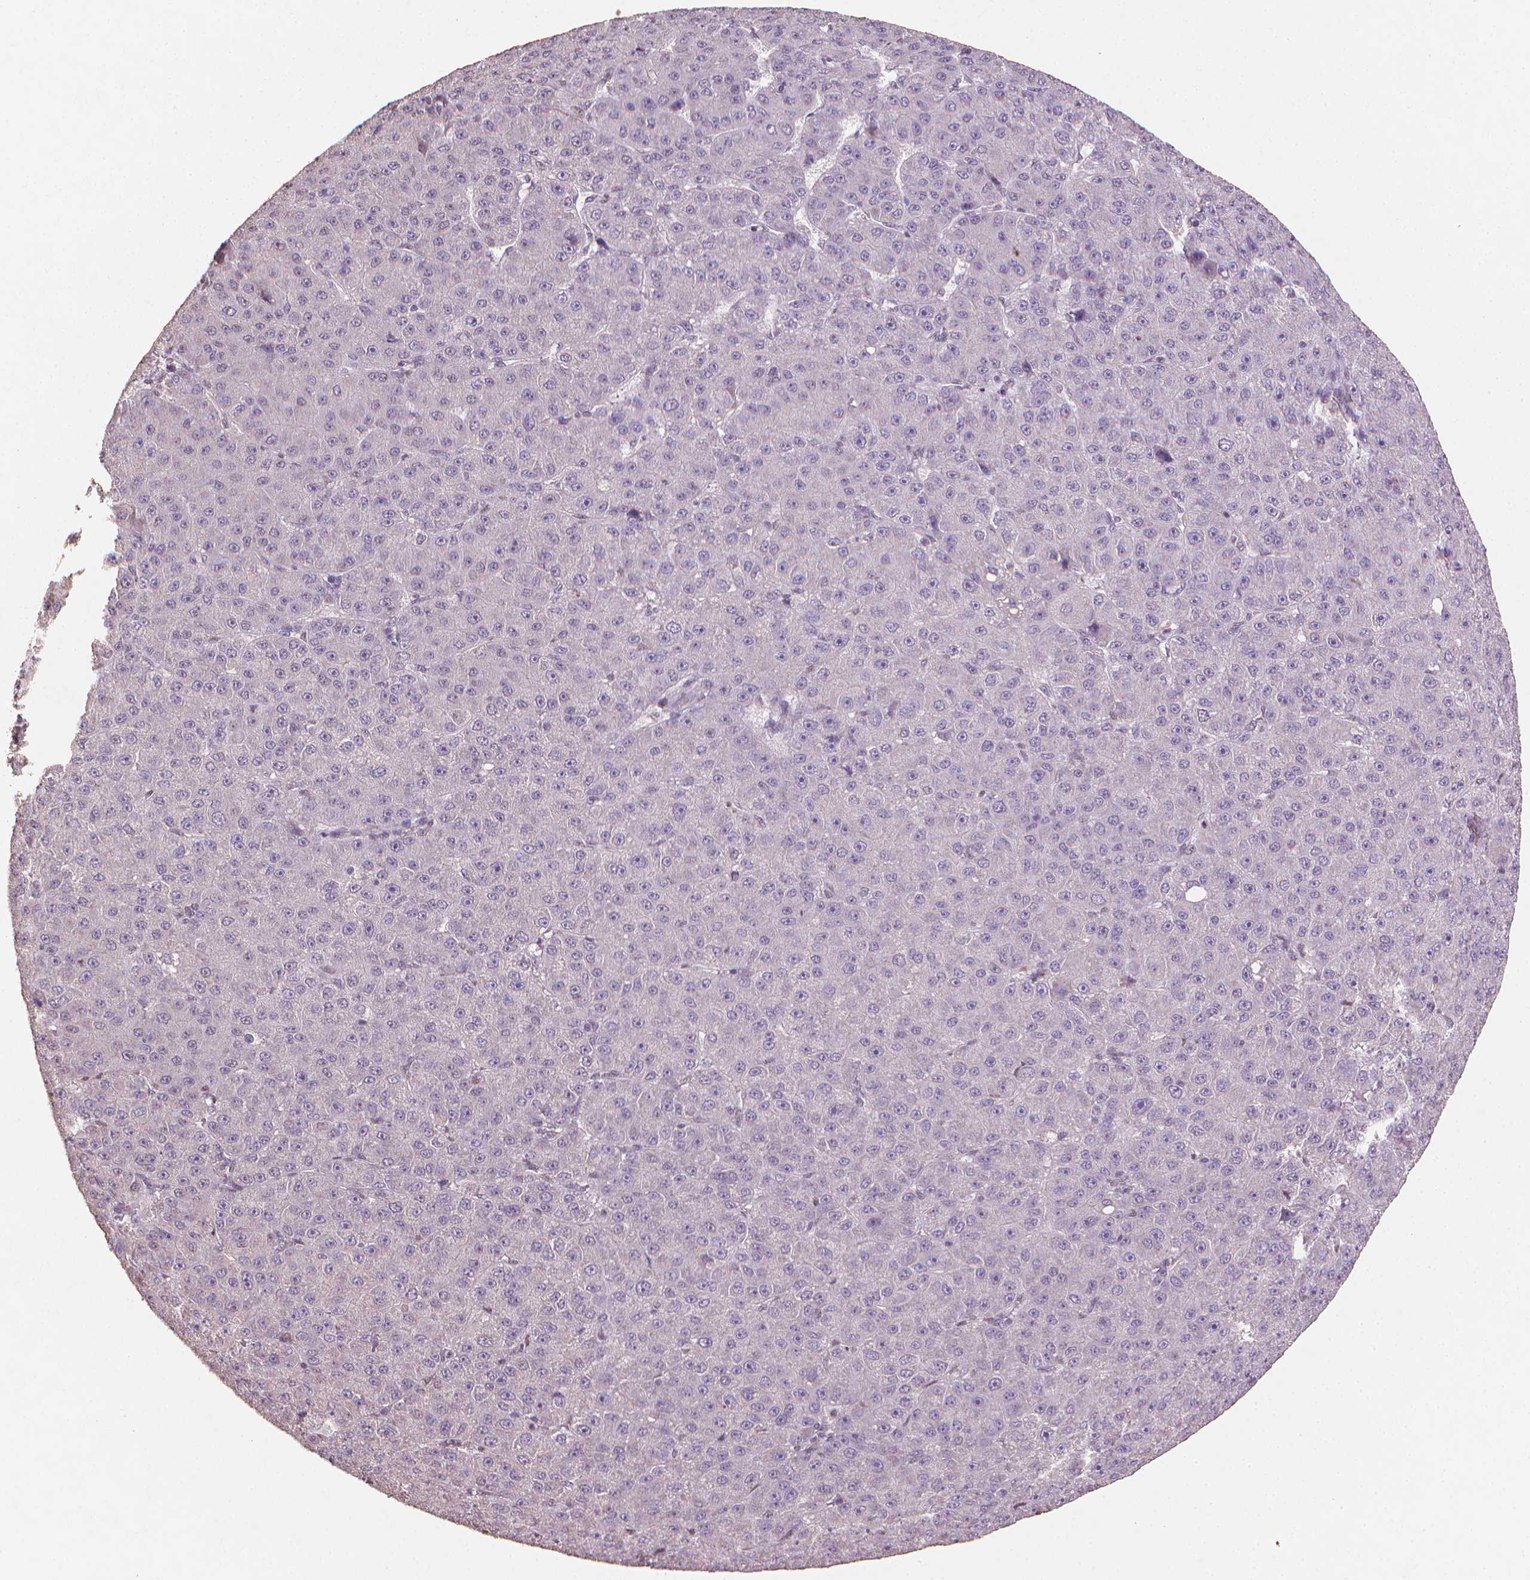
{"staining": {"intensity": "negative", "quantity": "none", "location": "none"}, "tissue": "liver cancer", "cell_type": "Tumor cells", "image_type": "cancer", "snomed": [{"axis": "morphology", "description": "Carcinoma, Hepatocellular, NOS"}, {"axis": "topography", "description": "Liver"}], "caption": "The image shows no significant positivity in tumor cells of hepatocellular carcinoma (liver).", "gene": "DCN", "patient": {"sex": "male", "age": 67}}